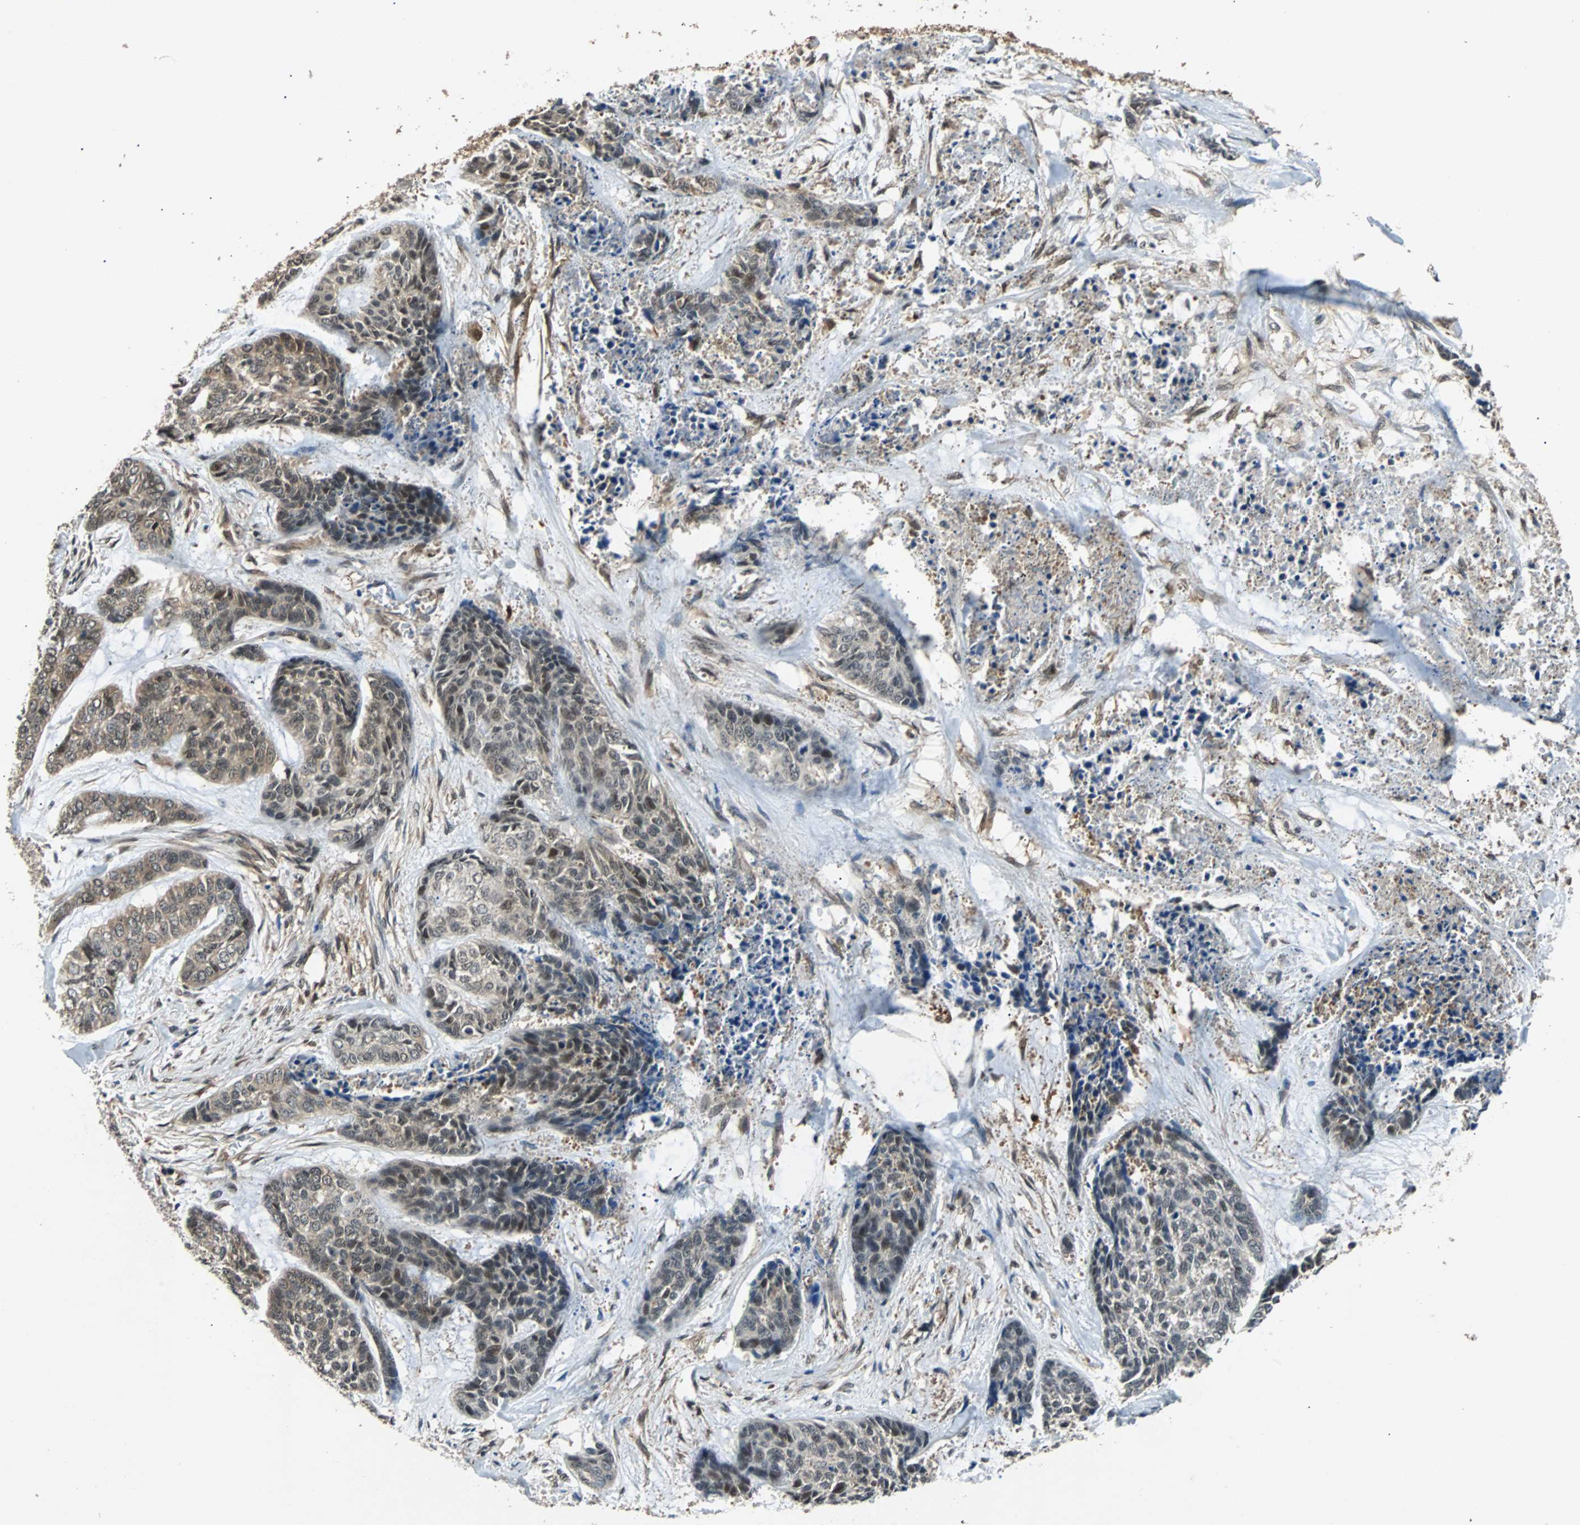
{"staining": {"intensity": "weak", "quantity": "25%-75%", "location": "cytoplasmic/membranous"}, "tissue": "skin cancer", "cell_type": "Tumor cells", "image_type": "cancer", "snomed": [{"axis": "morphology", "description": "Basal cell carcinoma"}, {"axis": "topography", "description": "Skin"}], "caption": "Weak cytoplasmic/membranous staining for a protein is present in approximately 25%-75% of tumor cells of basal cell carcinoma (skin) using IHC.", "gene": "PRDX6", "patient": {"sex": "female", "age": 64}}